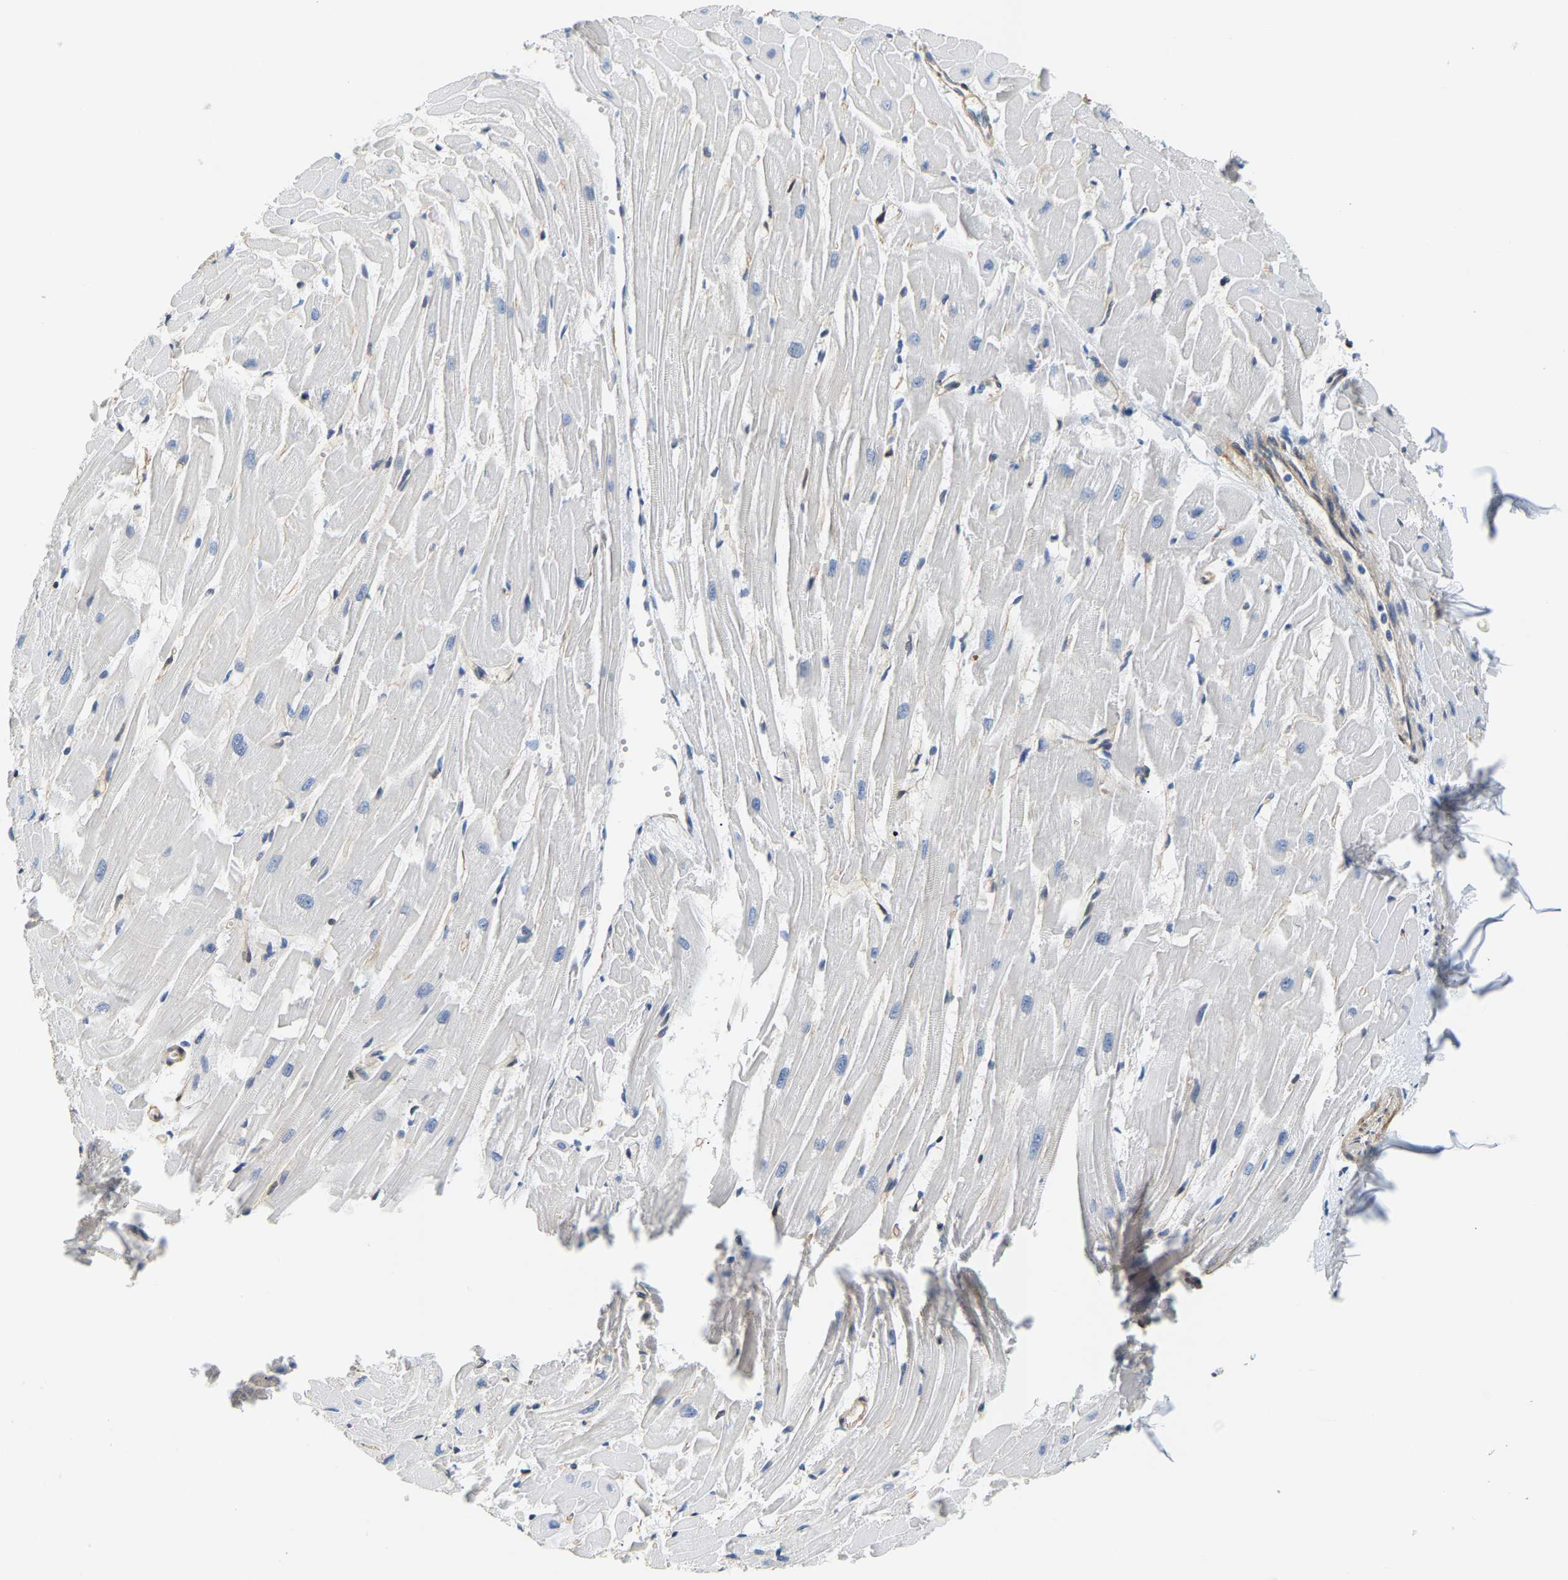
{"staining": {"intensity": "negative", "quantity": "none", "location": "none"}, "tissue": "heart muscle", "cell_type": "Cardiomyocytes", "image_type": "normal", "snomed": [{"axis": "morphology", "description": "Normal tissue, NOS"}, {"axis": "topography", "description": "Heart"}], "caption": "Immunohistochemical staining of benign heart muscle reveals no significant staining in cardiomyocytes.", "gene": "PAWR", "patient": {"sex": "female", "age": 19}}